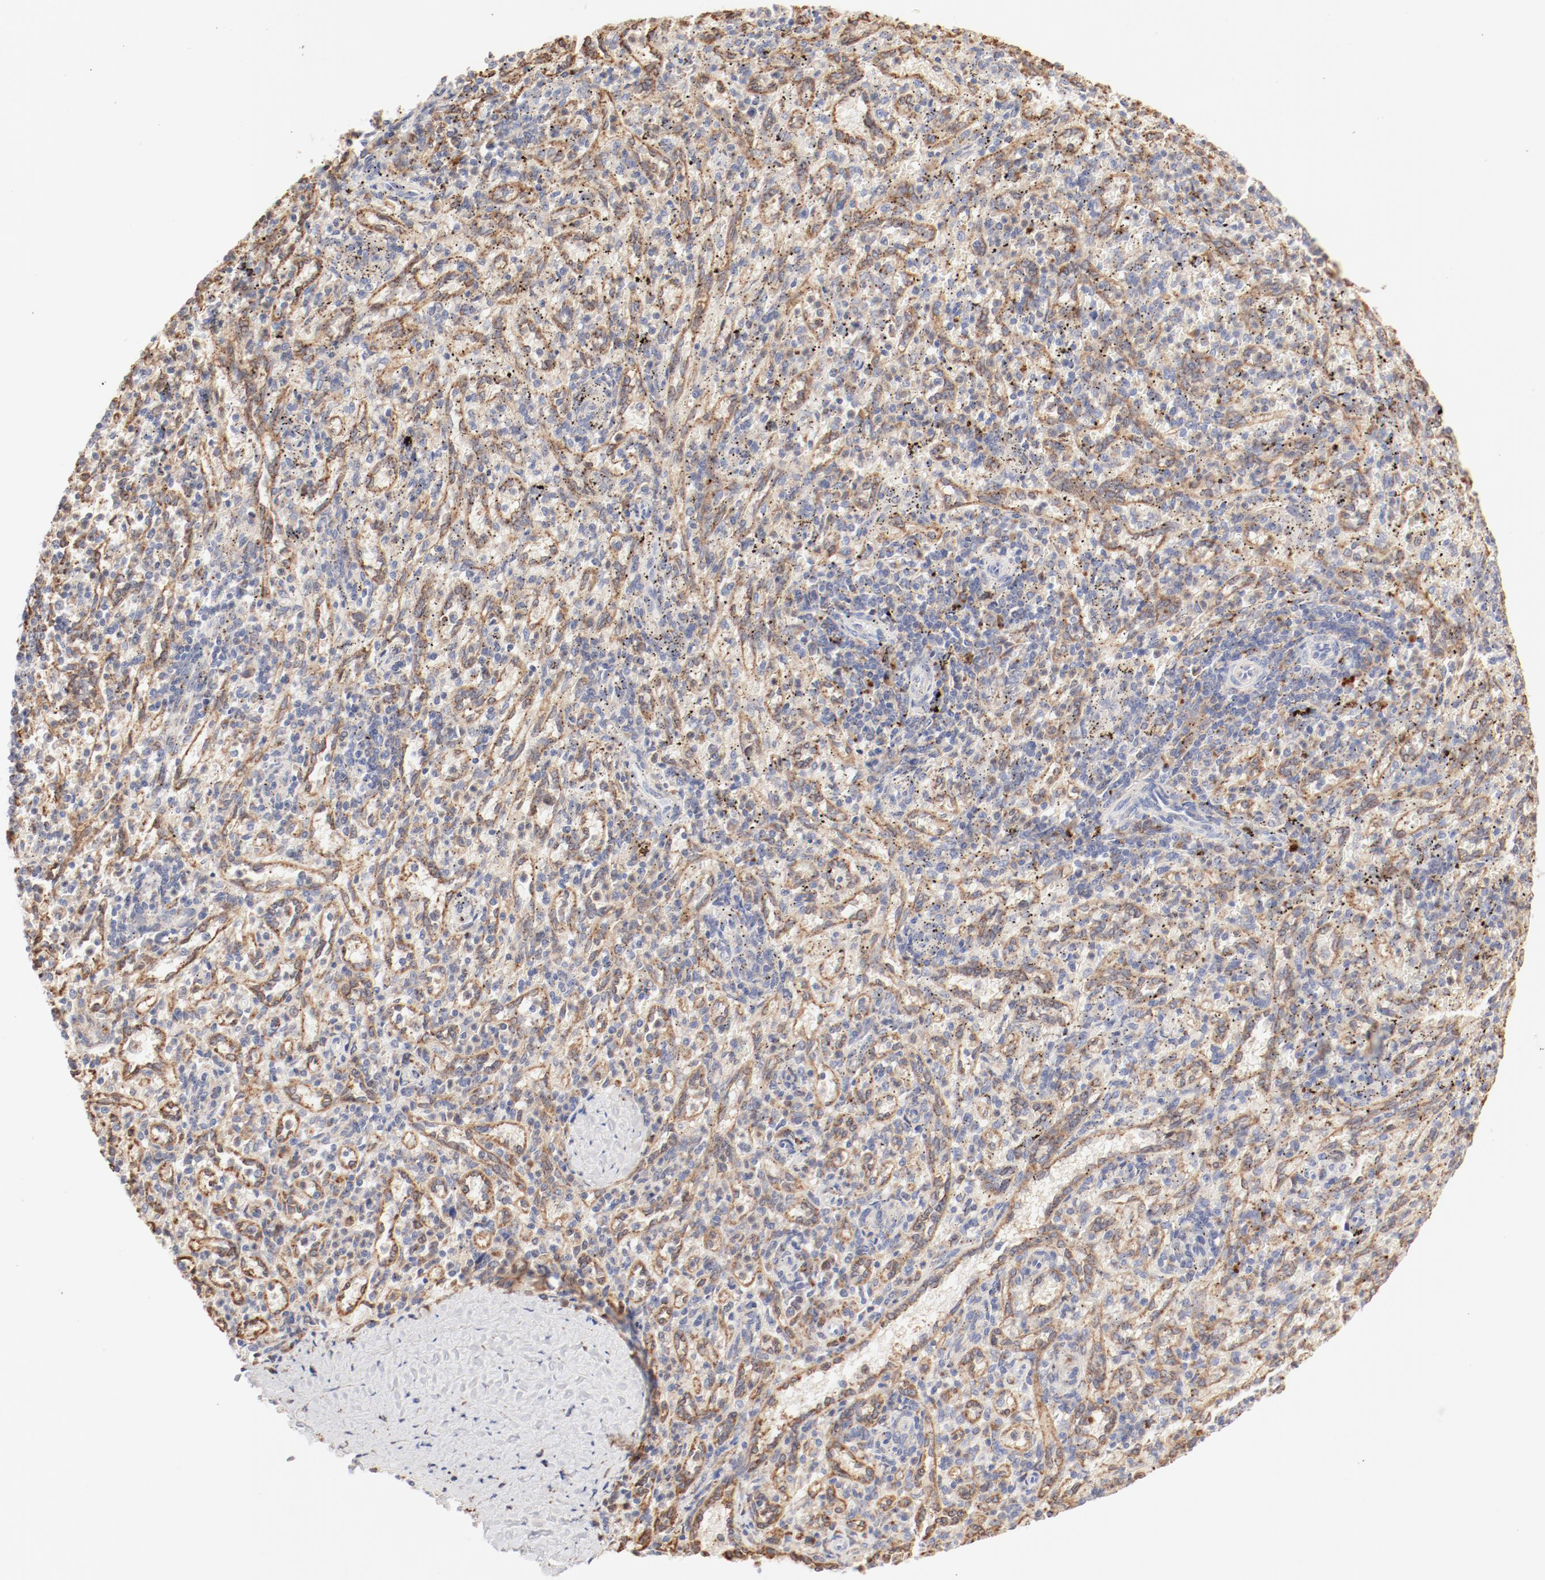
{"staining": {"intensity": "negative", "quantity": "none", "location": "none"}, "tissue": "spleen", "cell_type": "Cells in red pulp", "image_type": "normal", "snomed": [{"axis": "morphology", "description": "Normal tissue, NOS"}, {"axis": "topography", "description": "Spleen"}], "caption": "Protein analysis of benign spleen reveals no significant positivity in cells in red pulp.", "gene": "CTSH", "patient": {"sex": "female", "age": 10}}